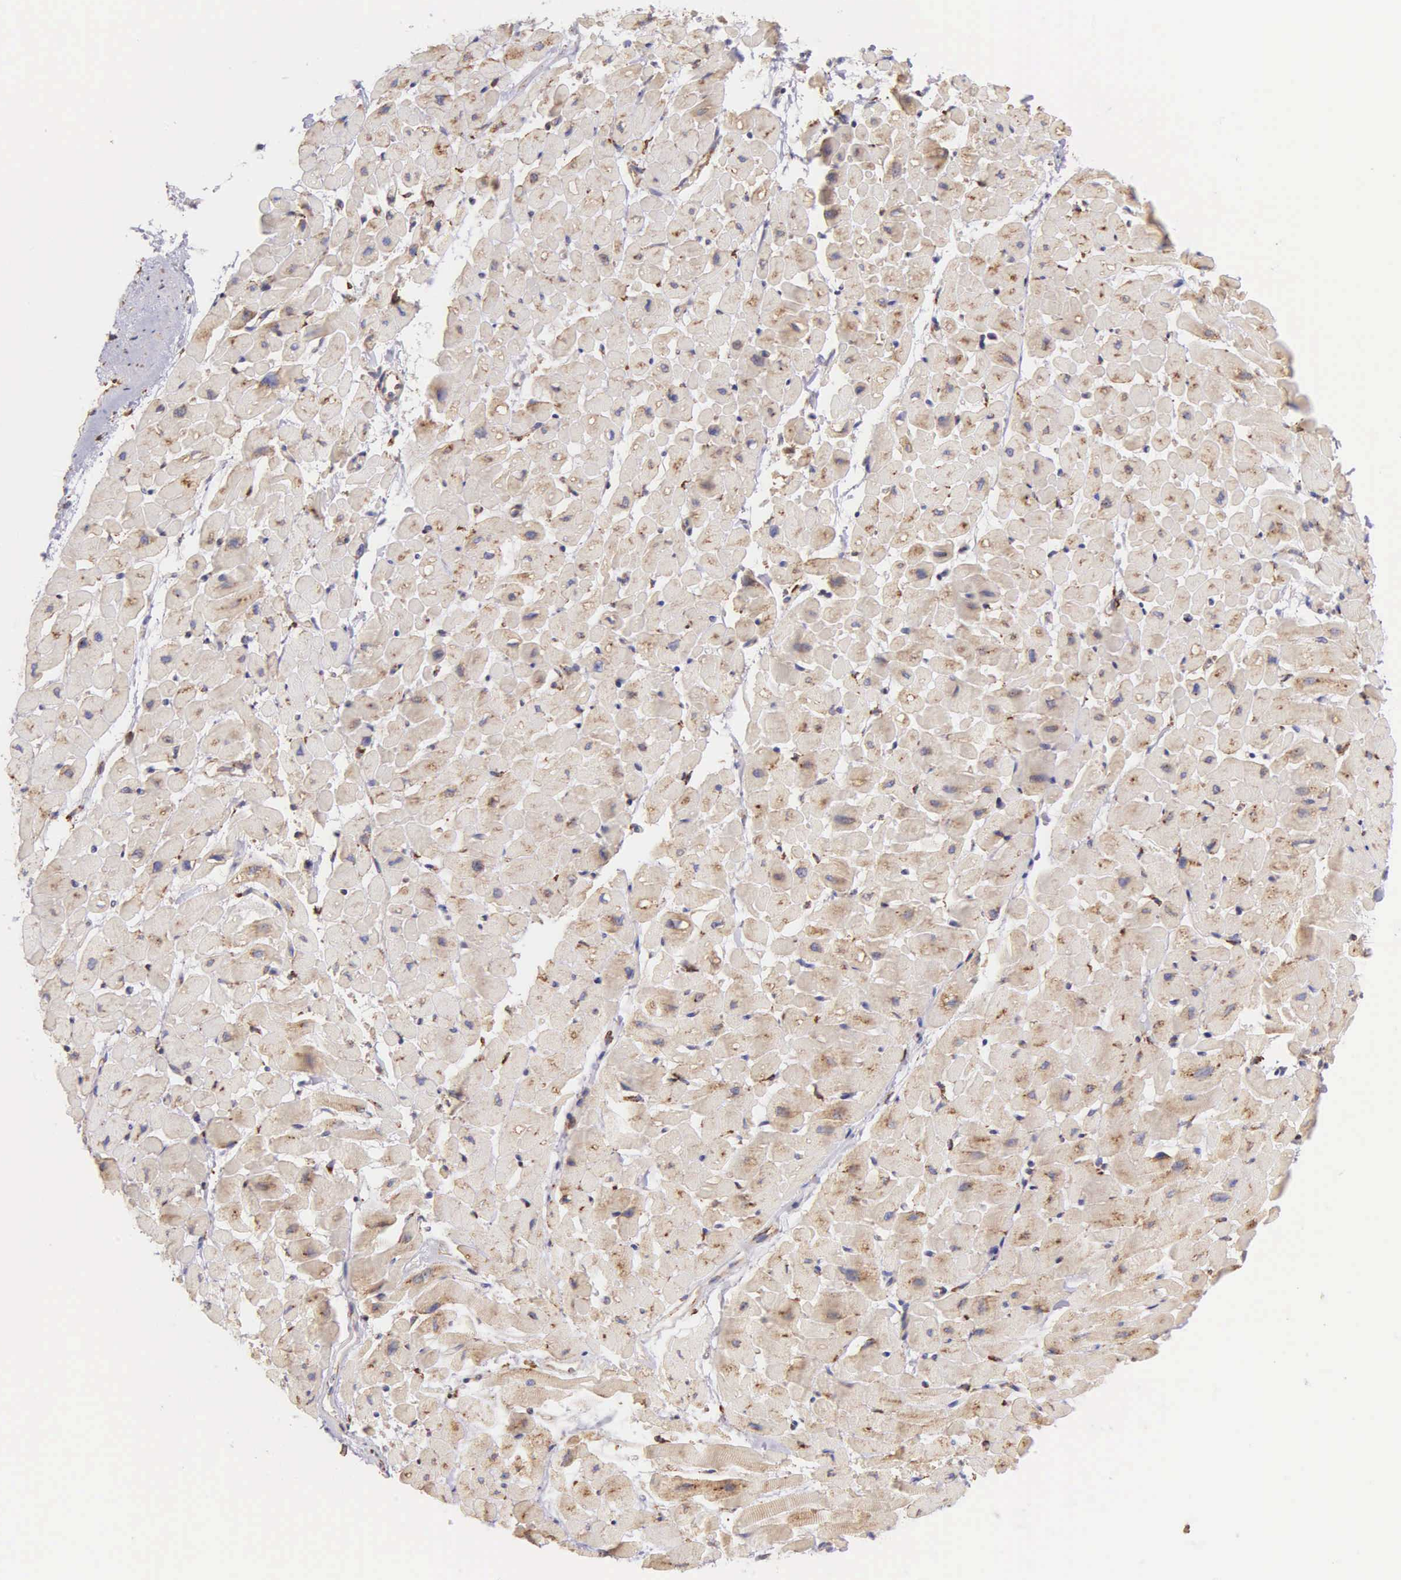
{"staining": {"intensity": "weak", "quantity": "<25%", "location": "cytoplasmic/membranous"}, "tissue": "heart muscle", "cell_type": "Cardiomyocytes", "image_type": "normal", "snomed": [{"axis": "morphology", "description": "Normal tissue, NOS"}, {"axis": "topography", "description": "Heart"}], "caption": "An IHC histopathology image of normal heart muscle is shown. There is no staining in cardiomyocytes of heart muscle. (Brightfield microscopy of DAB immunohistochemistry (IHC) at high magnification).", "gene": "CKAP4", "patient": {"sex": "male", "age": 45}}